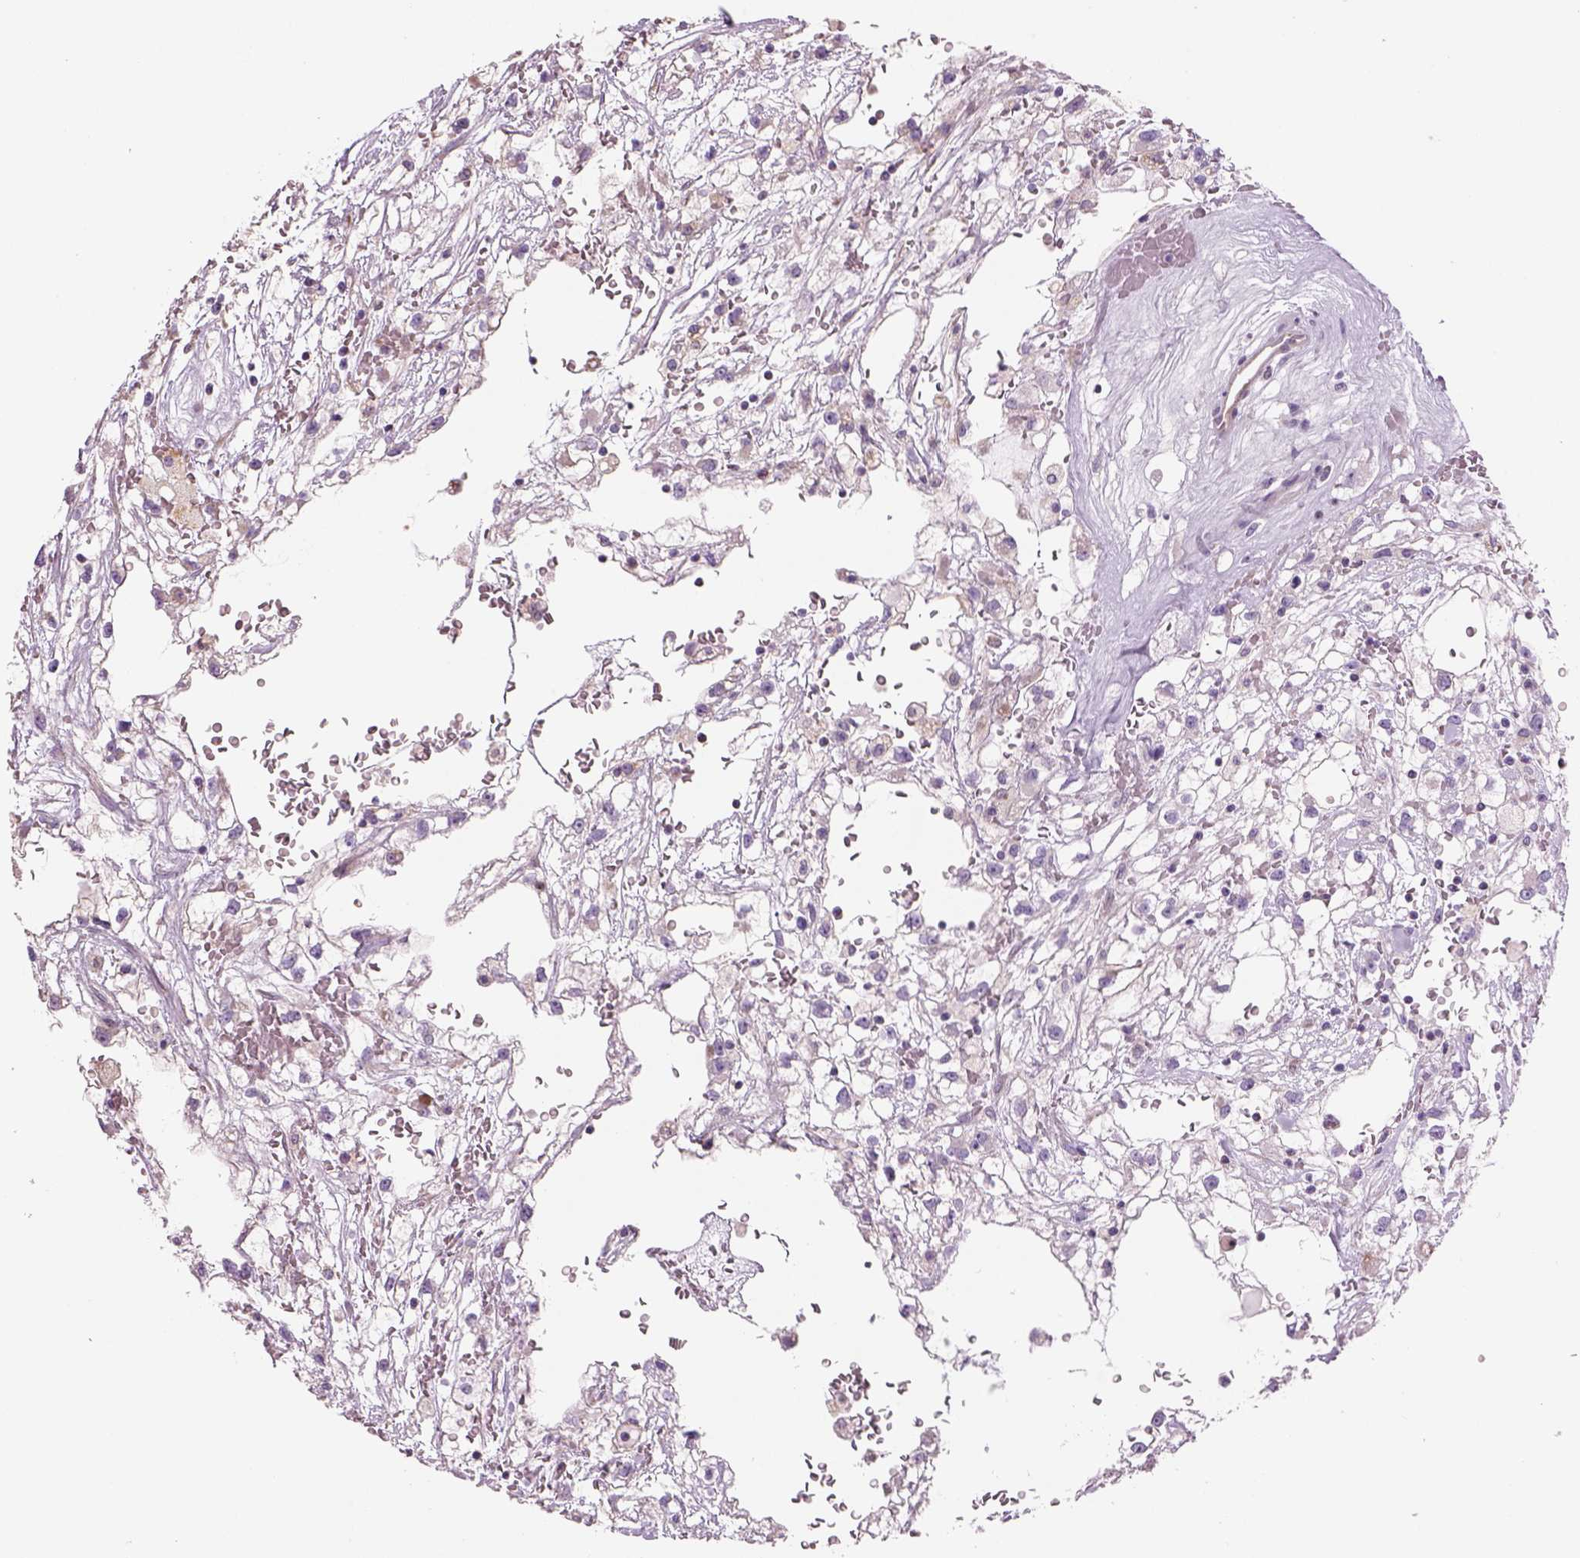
{"staining": {"intensity": "negative", "quantity": "none", "location": "none"}, "tissue": "renal cancer", "cell_type": "Tumor cells", "image_type": "cancer", "snomed": [{"axis": "morphology", "description": "Adenocarcinoma, NOS"}, {"axis": "topography", "description": "Kidney"}], "caption": "DAB immunohistochemical staining of human adenocarcinoma (renal) displays no significant expression in tumor cells.", "gene": "IFT52", "patient": {"sex": "male", "age": 59}}